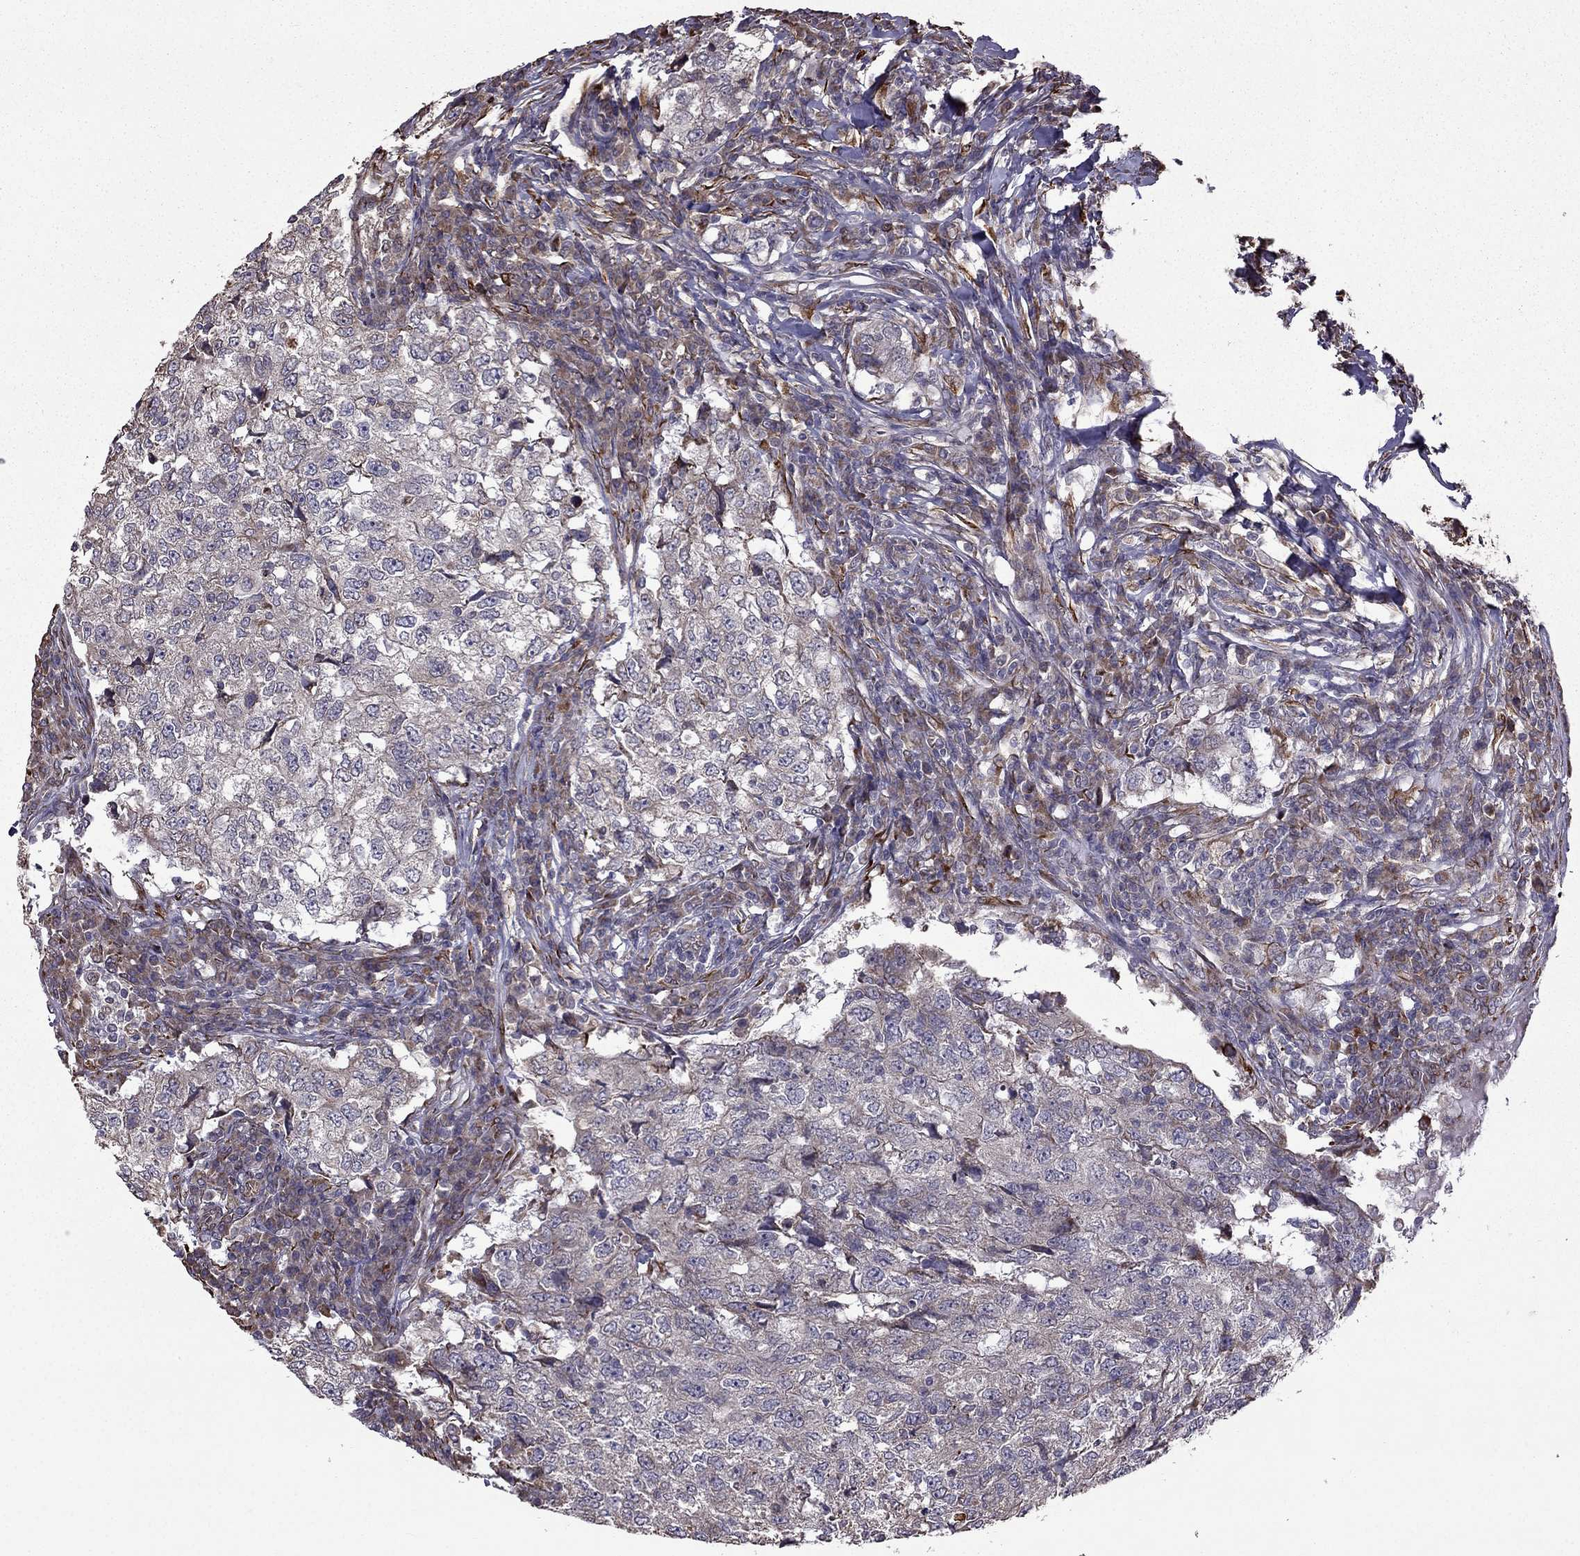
{"staining": {"intensity": "negative", "quantity": "none", "location": "none"}, "tissue": "breast cancer", "cell_type": "Tumor cells", "image_type": "cancer", "snomed": [{"axis": "morphology", "description": "Duct carcinoma"}, {"axis": "topography", "description": "Breast"}], "caption": "The photomicrograph displays no significant staining in tumor cells of breast infiltrating ductal carcinoma.", "gene": "IKBIP", "patient": {"sex": "female", "age": 30}}